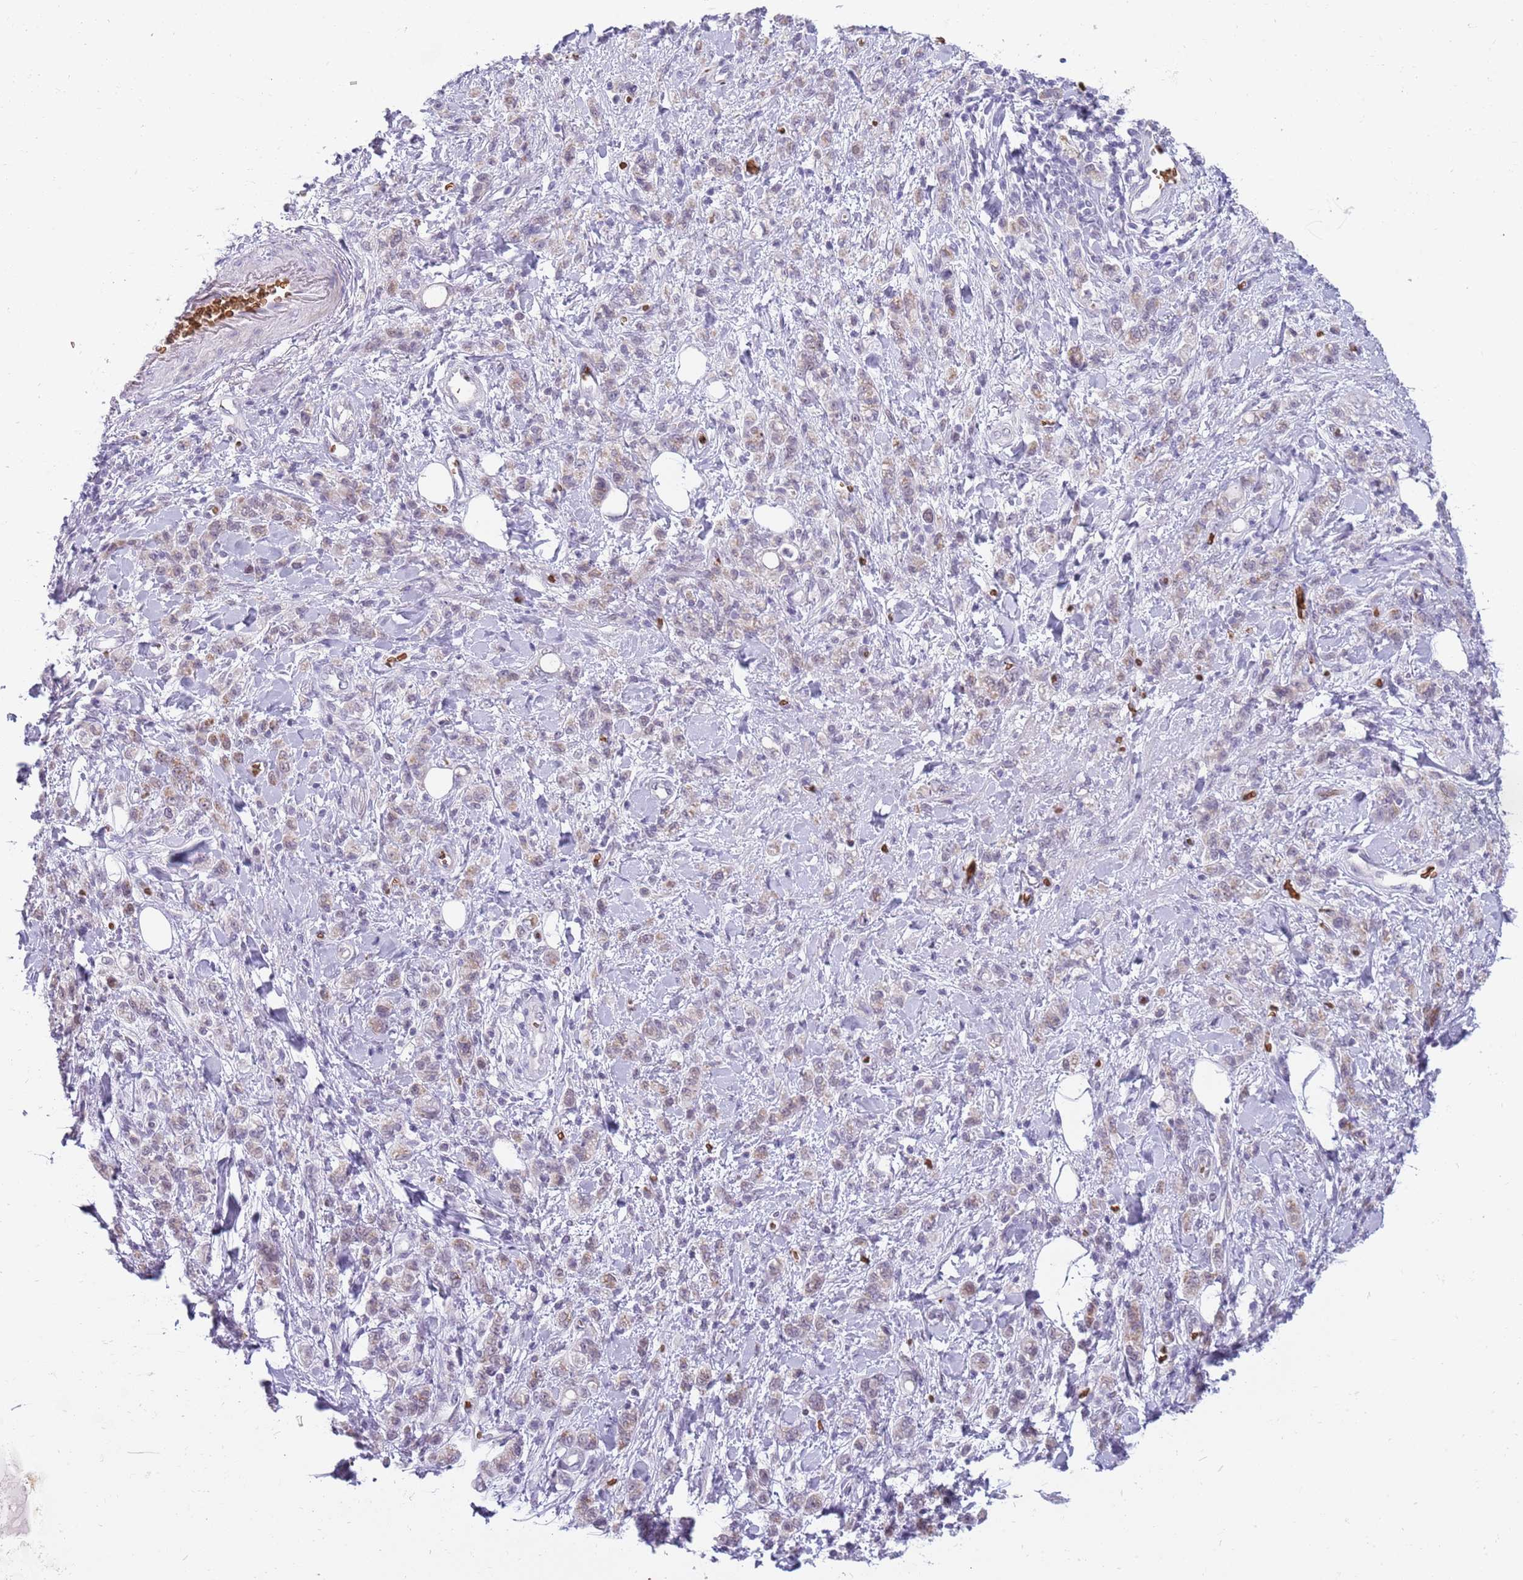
{"staining": {"intensity": "moderate", "quantity": "25%-75%", "location": "cytoplasmic/membranous"}, "tissue": "stomach cancer", "cell_type": "Tumor cells", "image_type": "cancer", "snomed": [{"axis": "morphology", "description": "Adenocarcinoma, NOS"}, {"axis": "topography", "description": "Stomach"}], "caption": "This photomicrograph shows adenocarcinoma (stomach) stained with immunohistochemistry (IHC) to label a protein in brown. The cytoplasmic/membranous of tumor cells show moderate positivity for the protein. Nuclei are counter-stained blue.", "gene": "LYPD6B", "patient": {"sex": "male", "age": 77}}